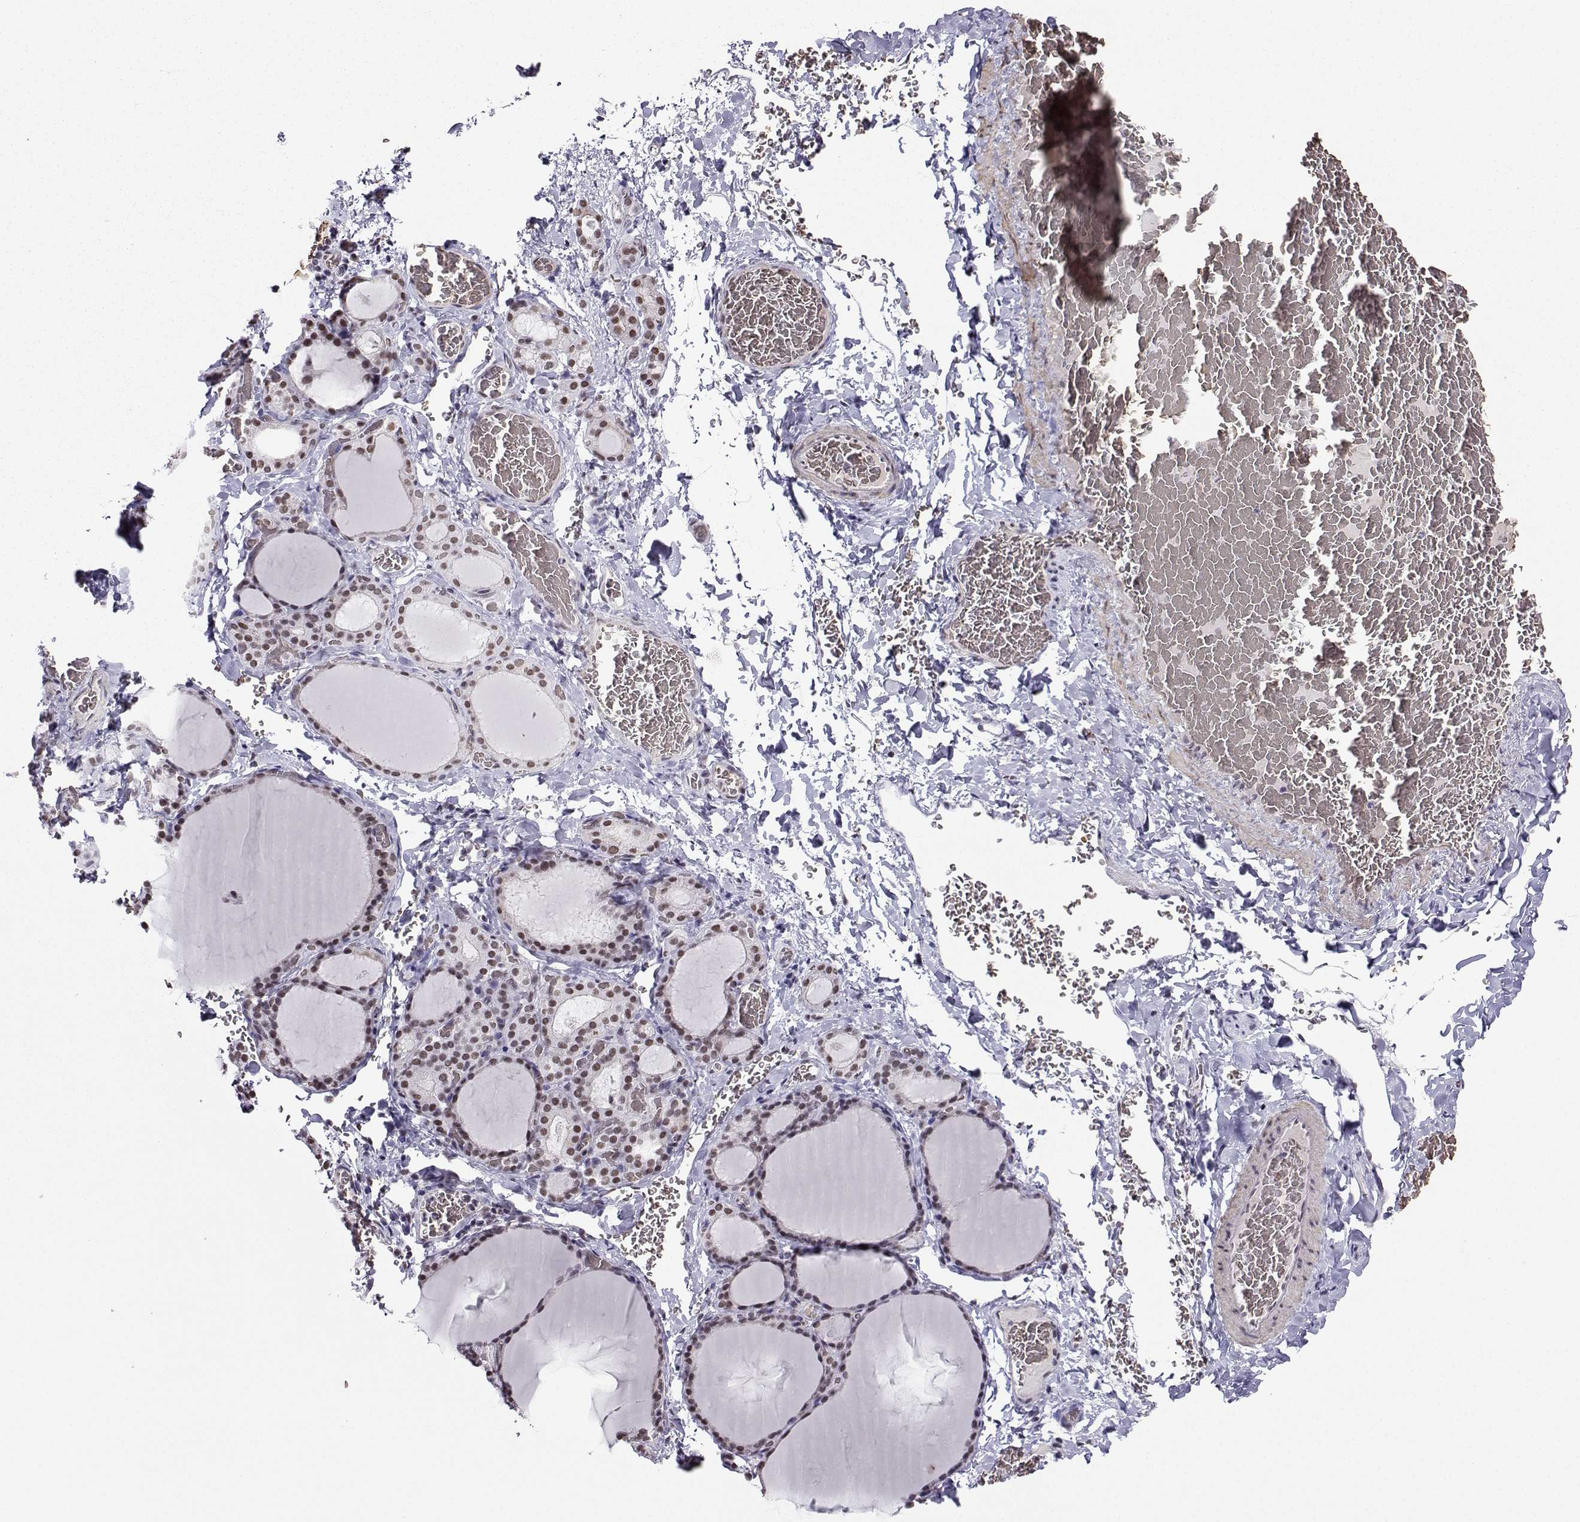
{"staining": {"intensity": "moderate", "quantity": "25%-75%", "location": "nuclear"}, "tissue": "thyroid gland", "cell_type": "Glandular cells", "image_type": "normal", "snomed": [{"axis": "morphology", "description": "Normal tissue, NOS"}, {"axis": "morphology", "description": "Hyperplasia, NOS"}, {"axis": "topography", "description": "Thyroid gland"}], "caption": "DAB immunohistochemical staining of benign human thyroid gland displays moderate nuclear protein staining in approximately 25%-75% of glandular cells.", "gene": "CCNK", "patient": {"sex": "female", "age": 27}}